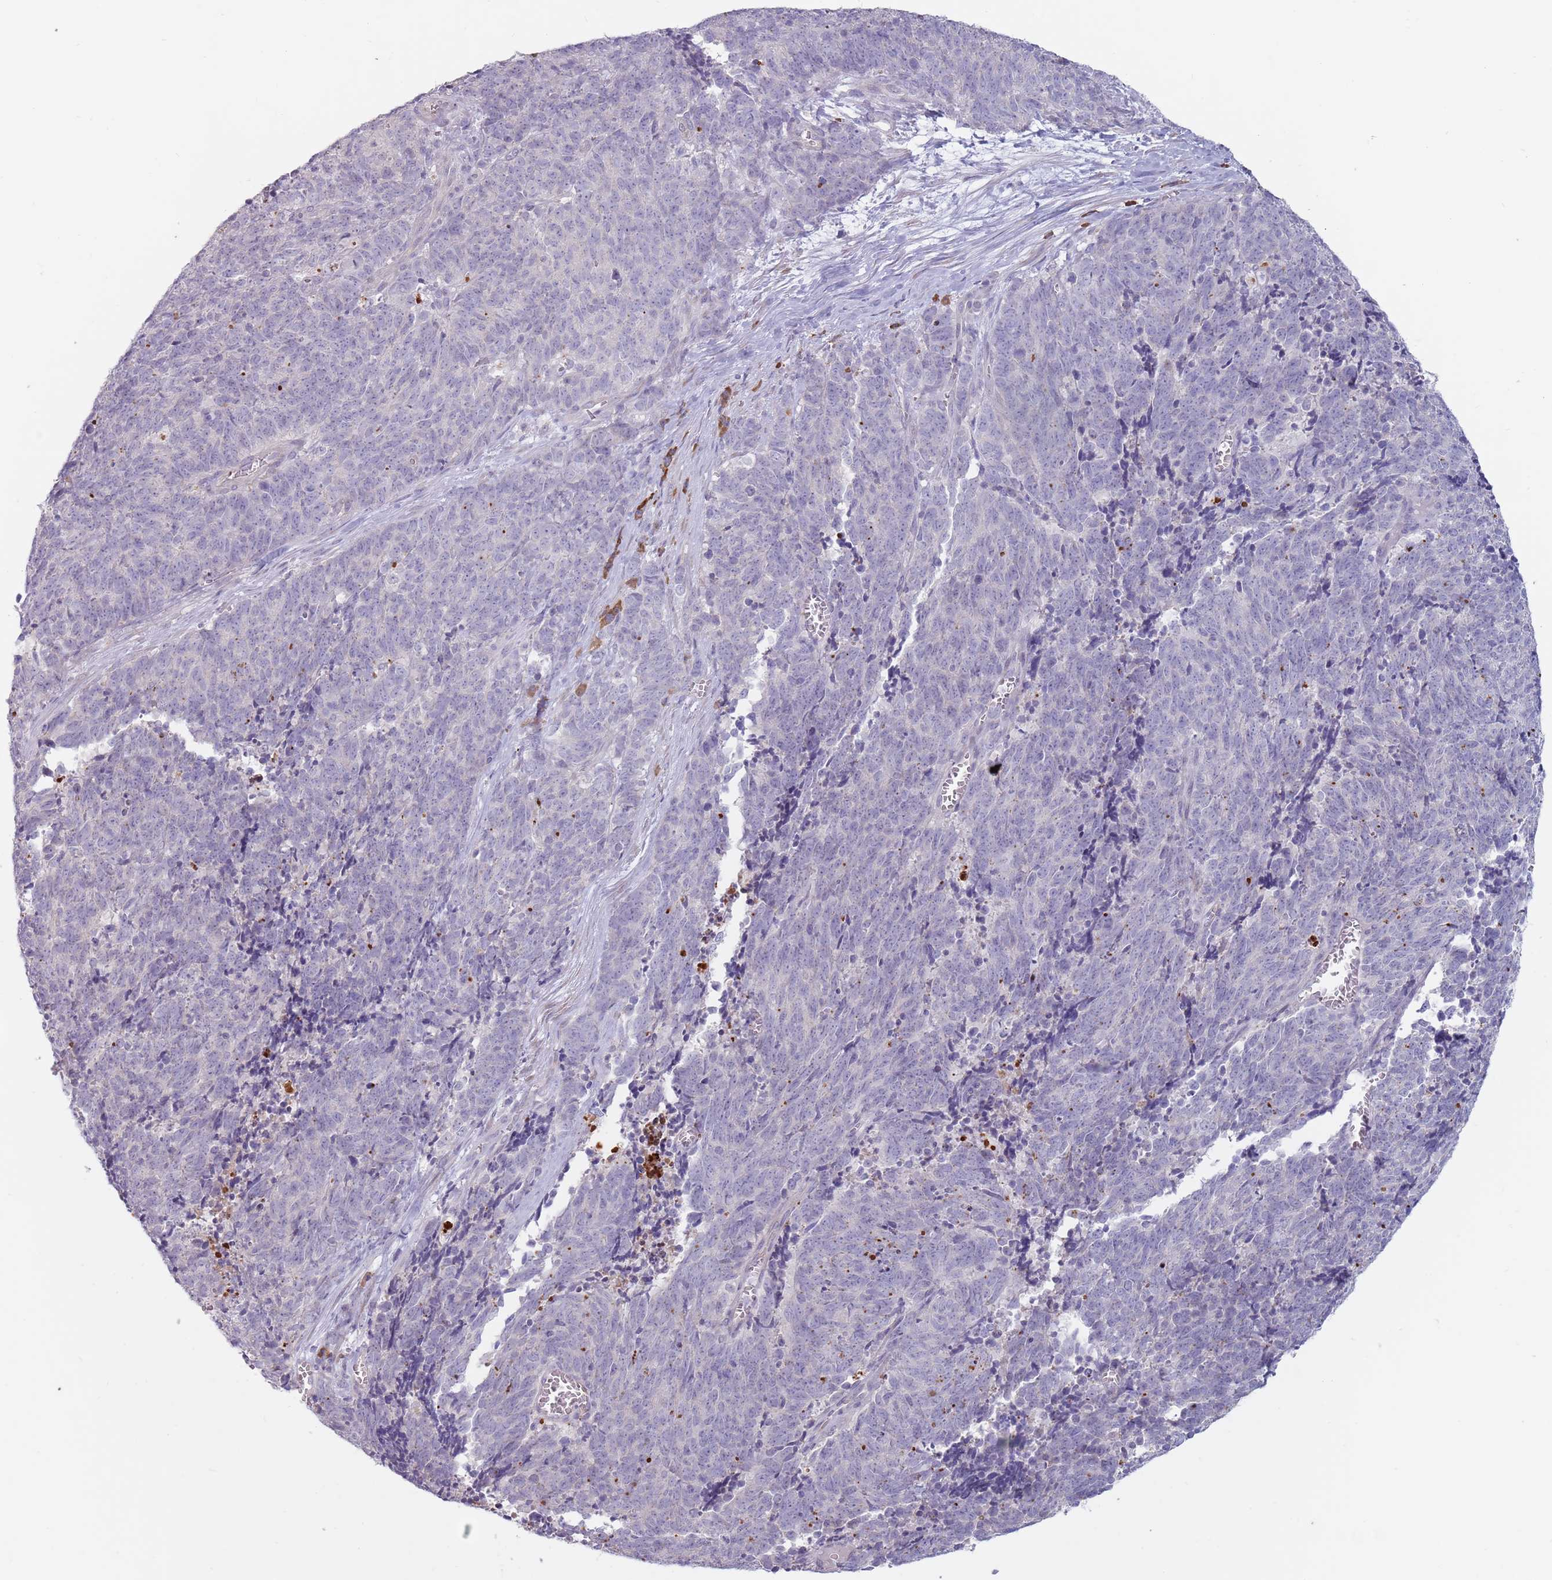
{"staining": {"intensity": "negative", "quantity": "none", "location": "none"}, "tissue": "cervical cancer", "cell_type": "Tumor cells", "image_type": "cancer", "snomed": [{"axis": "morphology", "description": "Squamous cell carcinoma, NOS"}, {"axis": "topography", "description": "Cervix"}], "caption": "Immunohistochemistry photomicrograph of human squamous cell carcinoma (cervical) stained for a protein (brown), which demonstrates no staining in tumor cells. (DAB (3,3'-diaminobenzidine) IHC, high magnification).", "gene": "DXO", "patient": {"sex": "female", "age": 29}}